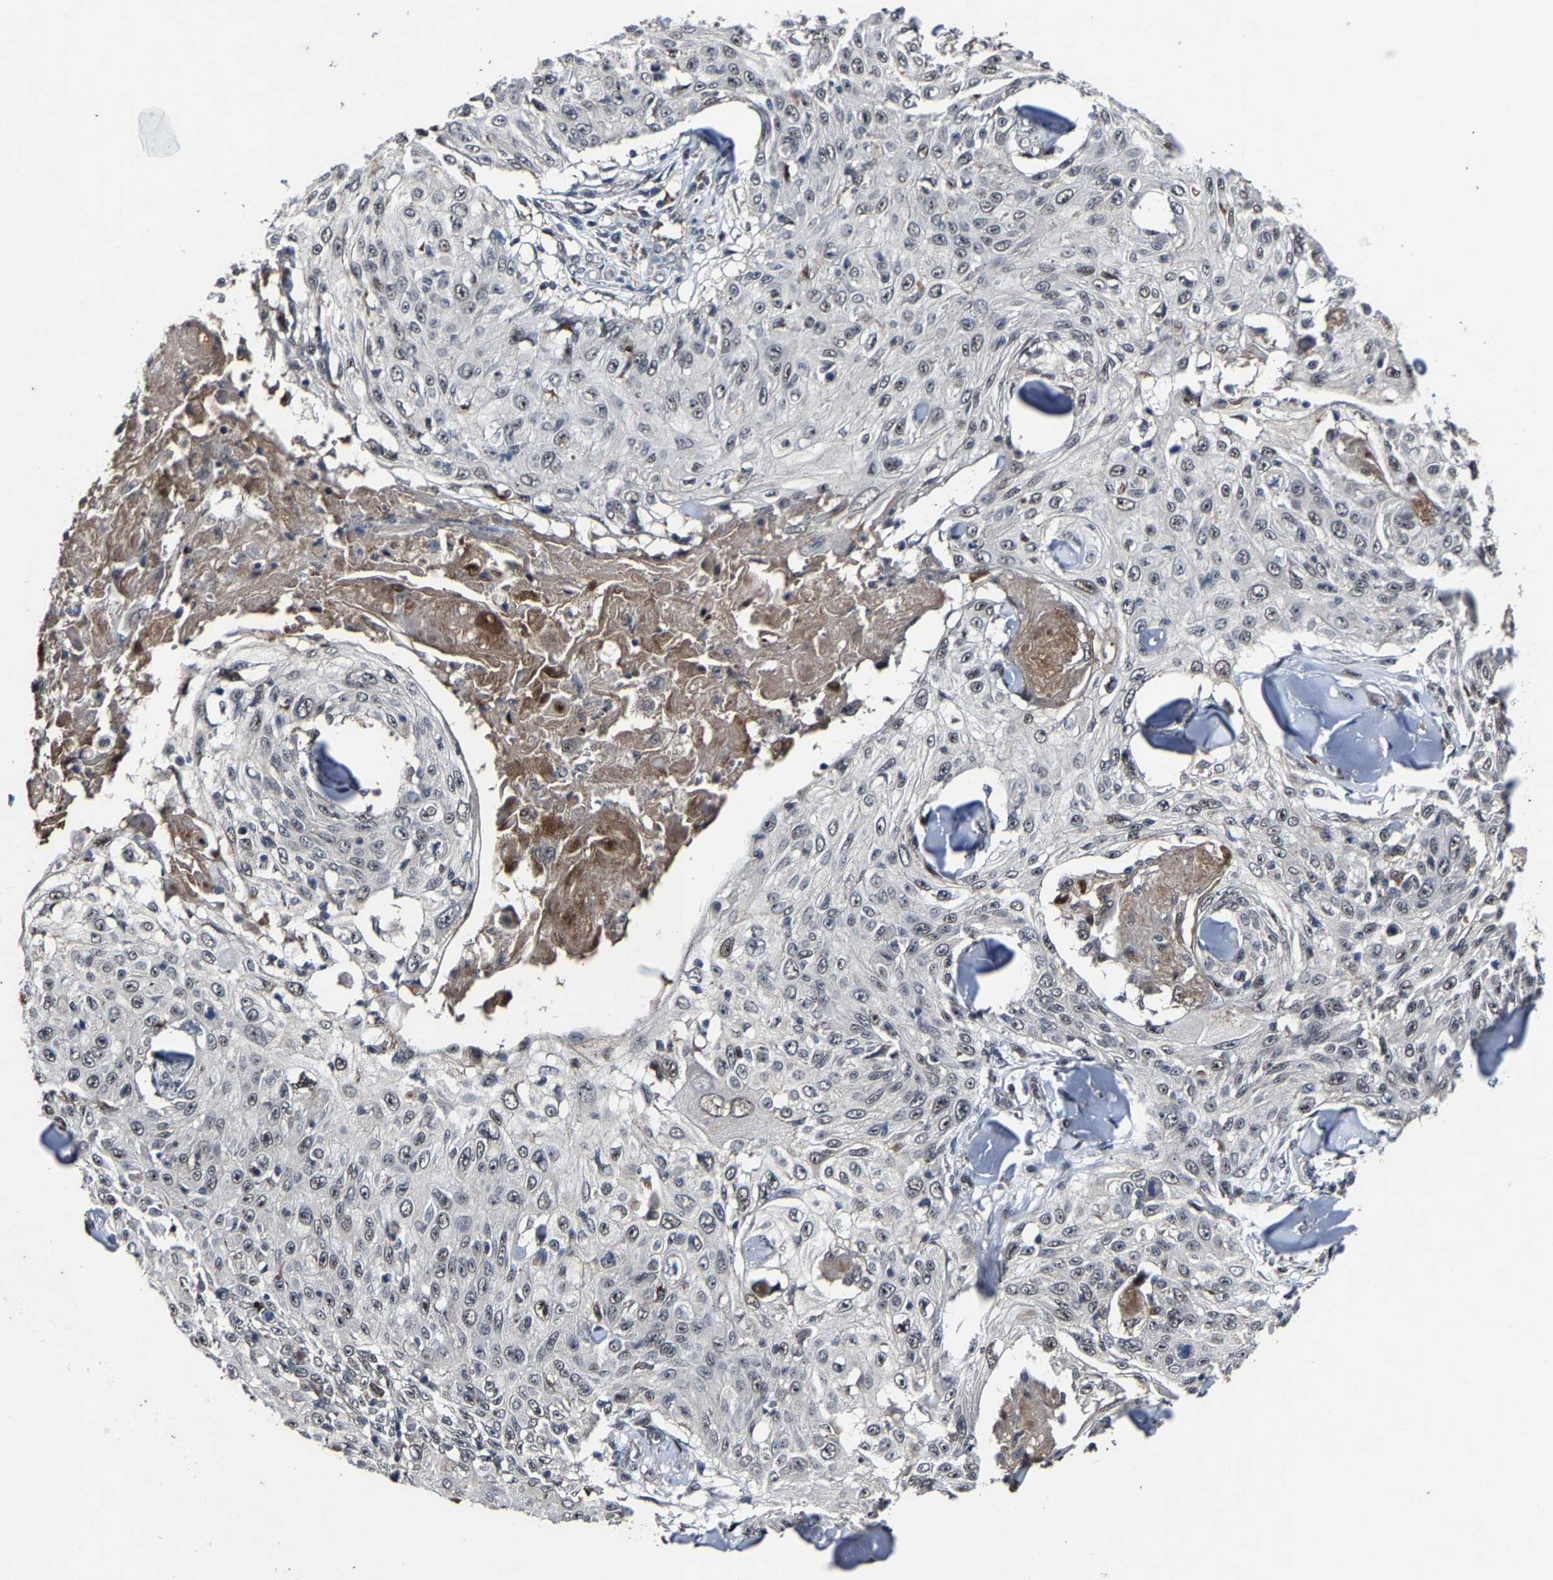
{"staining": {"intensity": "weak", "quantity": "25%-75%", "location": "nuclear"}, "tissue": "skin cancer", "cell_type": "Tumor cells", "image_type": "cancer", "snomed": [{"axis": "morphology", "description": "Squamous cell carcinoma, NOS"}, {"axis": "topography", "description": "Skin"}], "caption": "IHC histopathology image of human skin cancer (squamous cell carcinoma) stained for a protein (brown), which displays low levels of weak nuclear positivity in approximately 25%-75% of tumor cells.", "gene": "LSM8", "patient": {"sex": "male", "age": 86}}